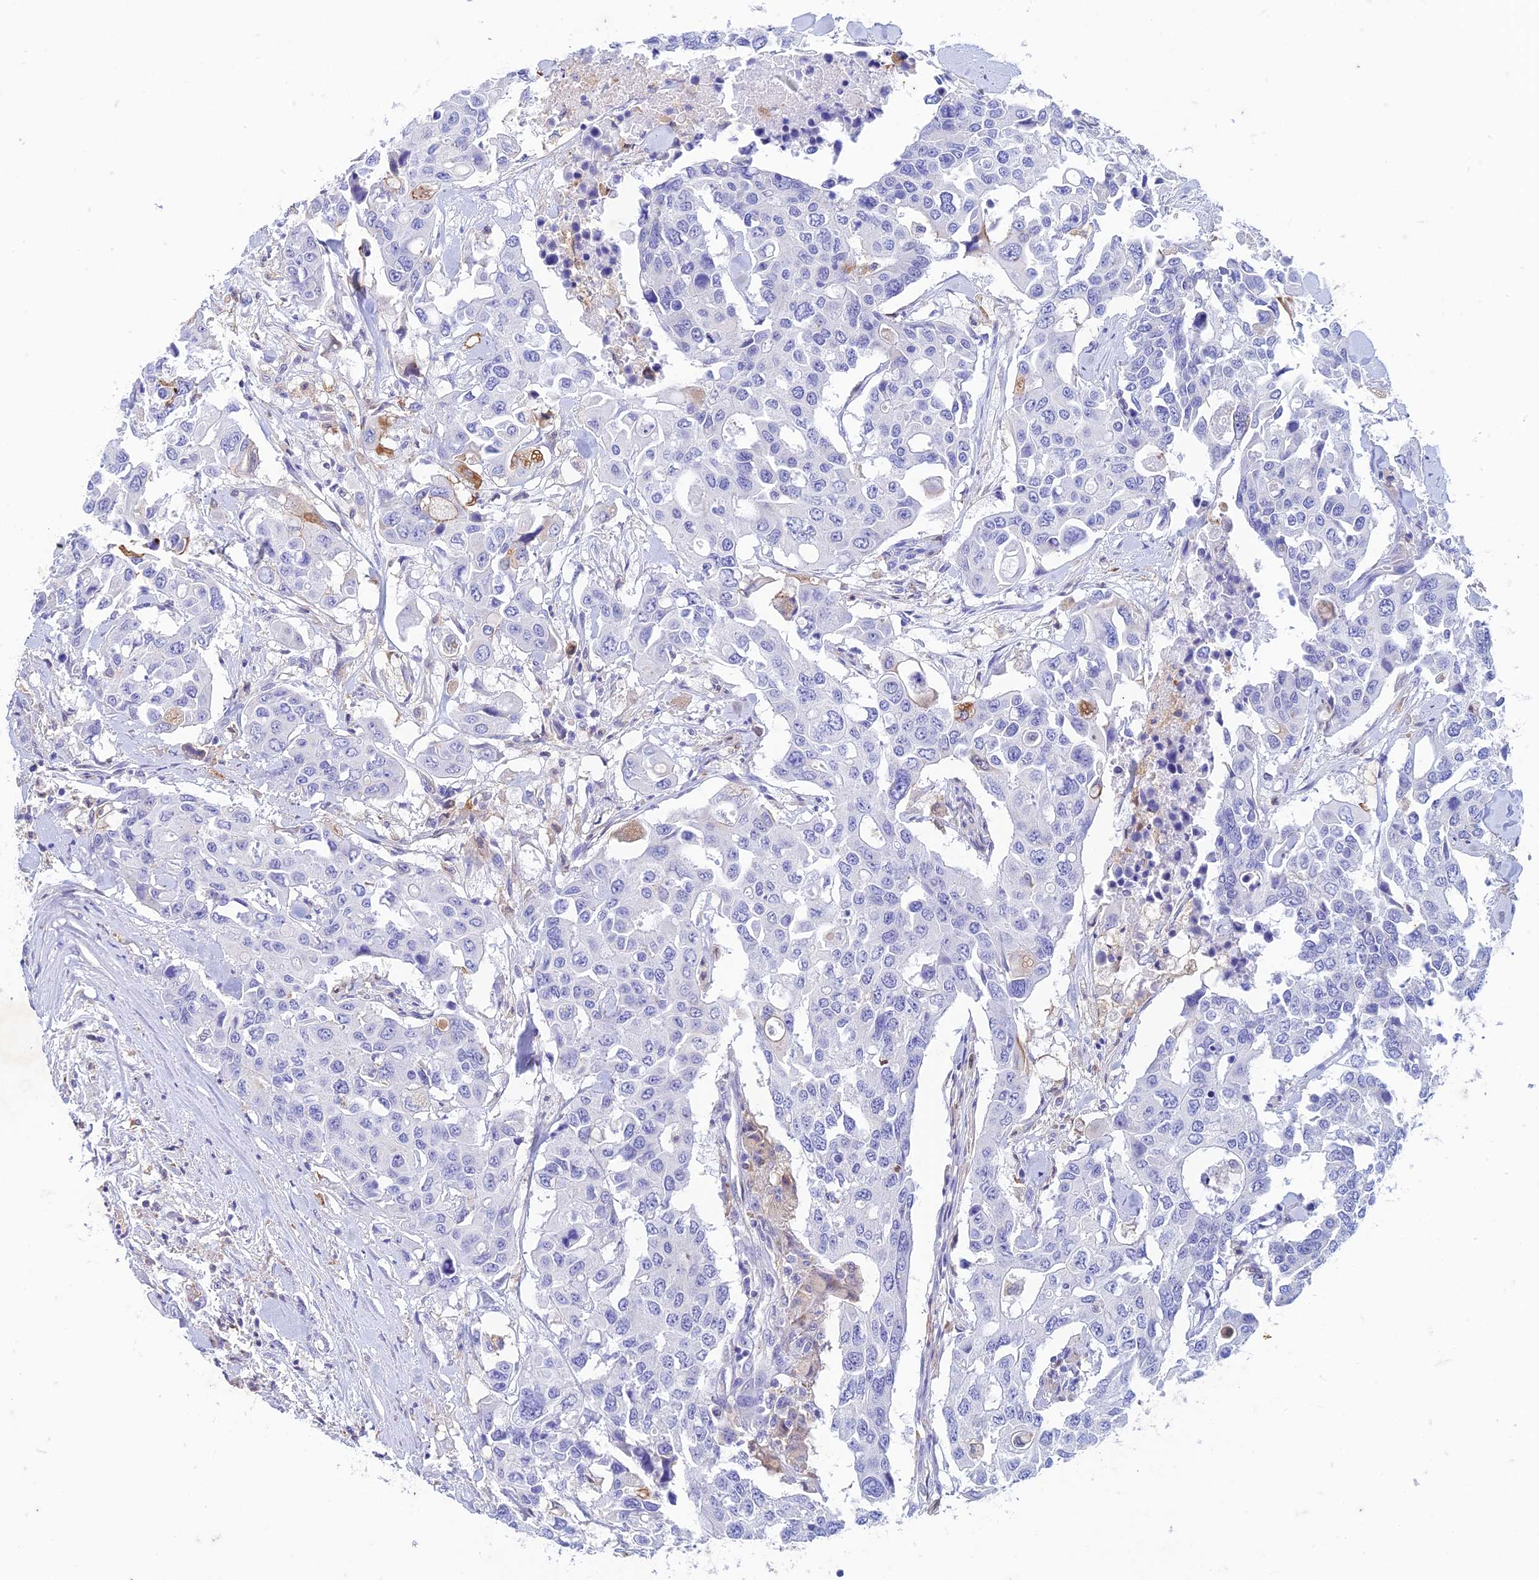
{"staining": {"intensity": "negative", "quantity": "none", "location": "none"}, "tissue": "colorectal cancer", "cell_type": "Tumor cells", "image_type": "cancer", "snomed": [{"axis": "morphology", "description": "Adenocarcinoma, NOS"}, {"axis": "topography", "description": "Colon"}], "caption": "Tumor cells show no significant protein staining in colorectal cancer.", "gene": "FGF7", "patient": {"sex": "male", "age": 77}}